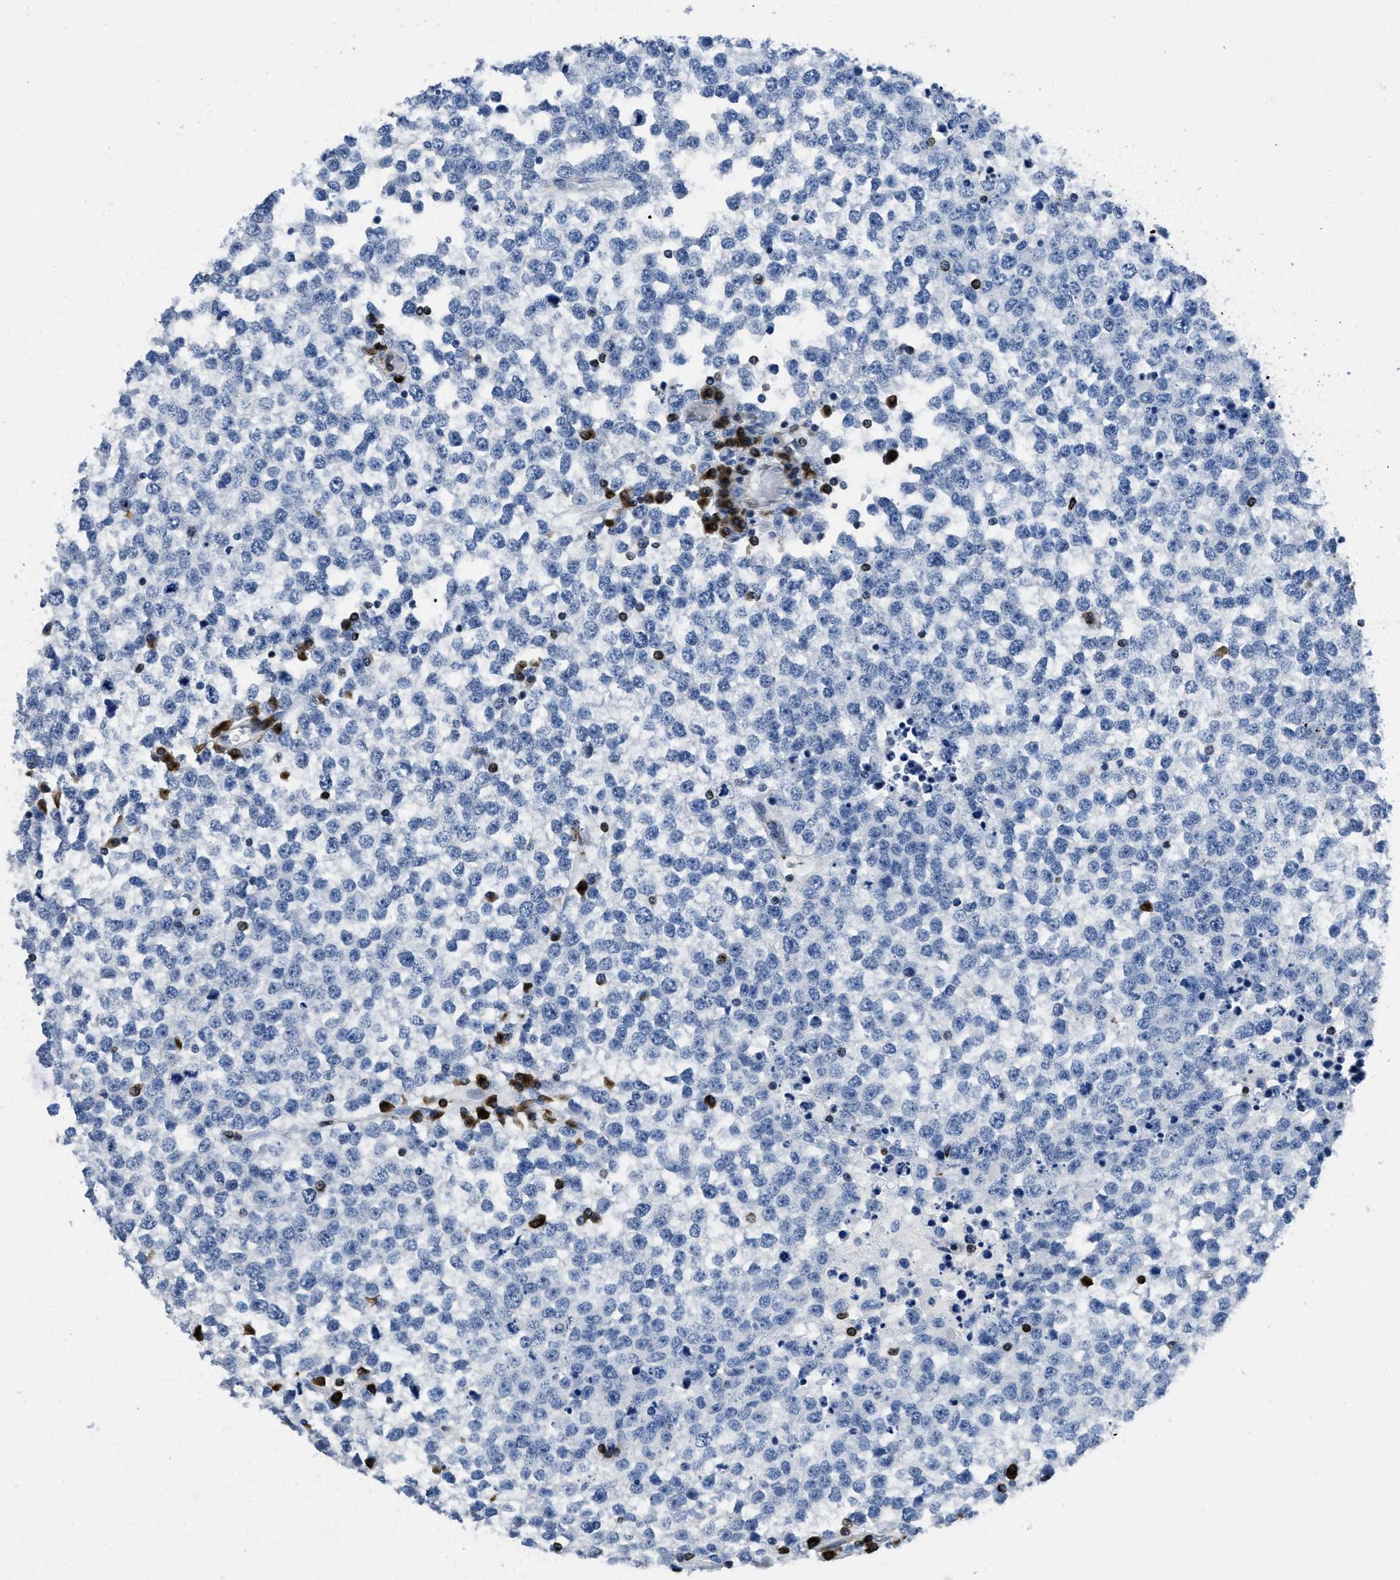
{"staining": {"intensity": "negative", "quantity": "none", "location": "none"}, "tissue": "testis cancer", "cell_type": "Tumor cells", "image_type": "cancer", "snomed": [{"axis": "morphology", "description": "Seminoma, NOS"}, {"axis": "topography", "description": "Testis"}], "caption": "Testis cancer (seminoma) stained for a protein using immunohistochemistry (IHC) demonstrates no staining tumor cells.", "gene": "ITGA3", "patient": {"sex": "male", "age": 65}}